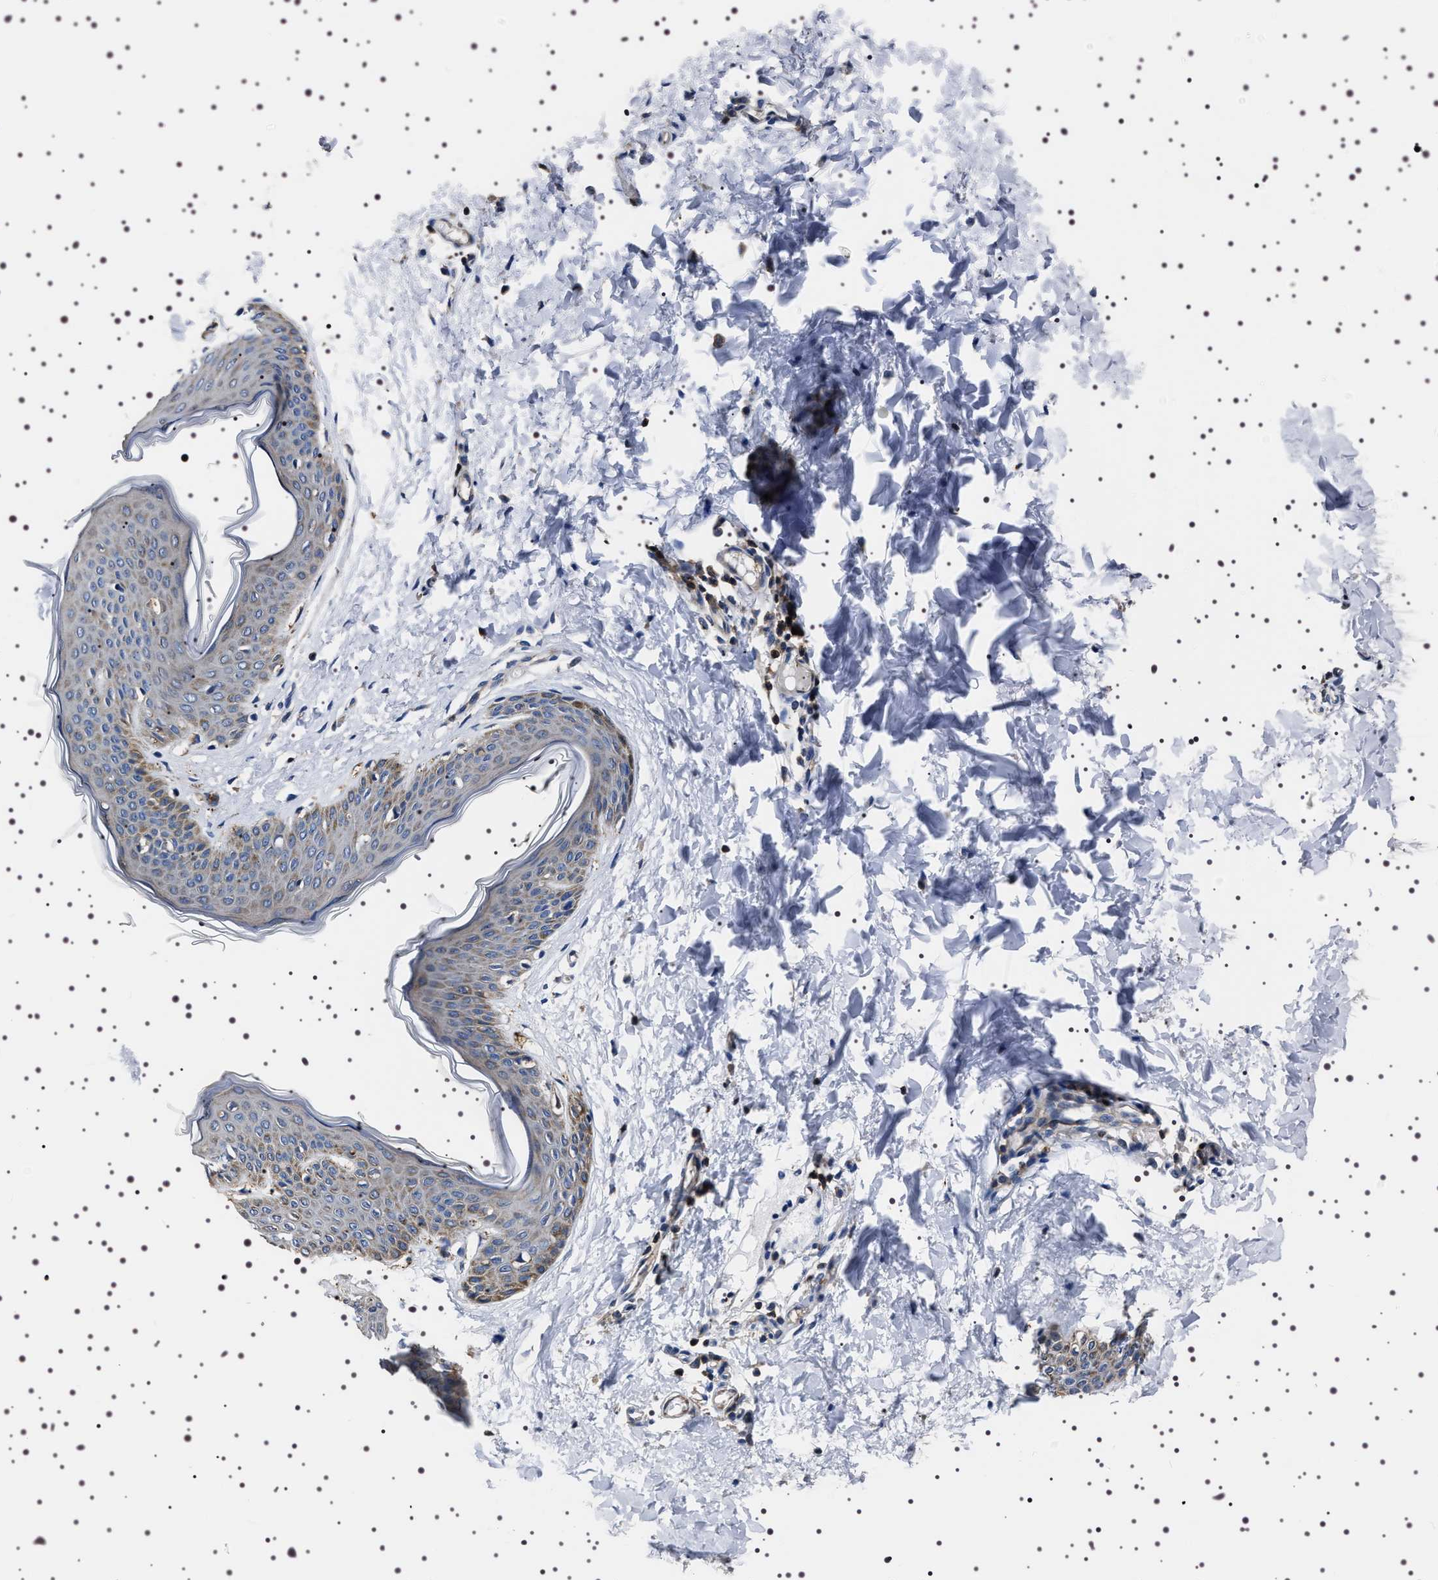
{"staining": {"intensity": "weak", "quantity": "<25%", "location": "cytoplasmic/membranous"}, "tissue": "skin", "cell_type": "Fibroblasts", "image_type": "normal", "snomed": [{"axis": "morphology", "description": "Normal tissue, NOS"}, {"axis": "topography", "description": "Skin"}], "caption": "Micrograph shows no significant protein staining in fibroblasts of normal skin.", "gene": "WDR1", "patient": {"sex": "female", "age": 17}}